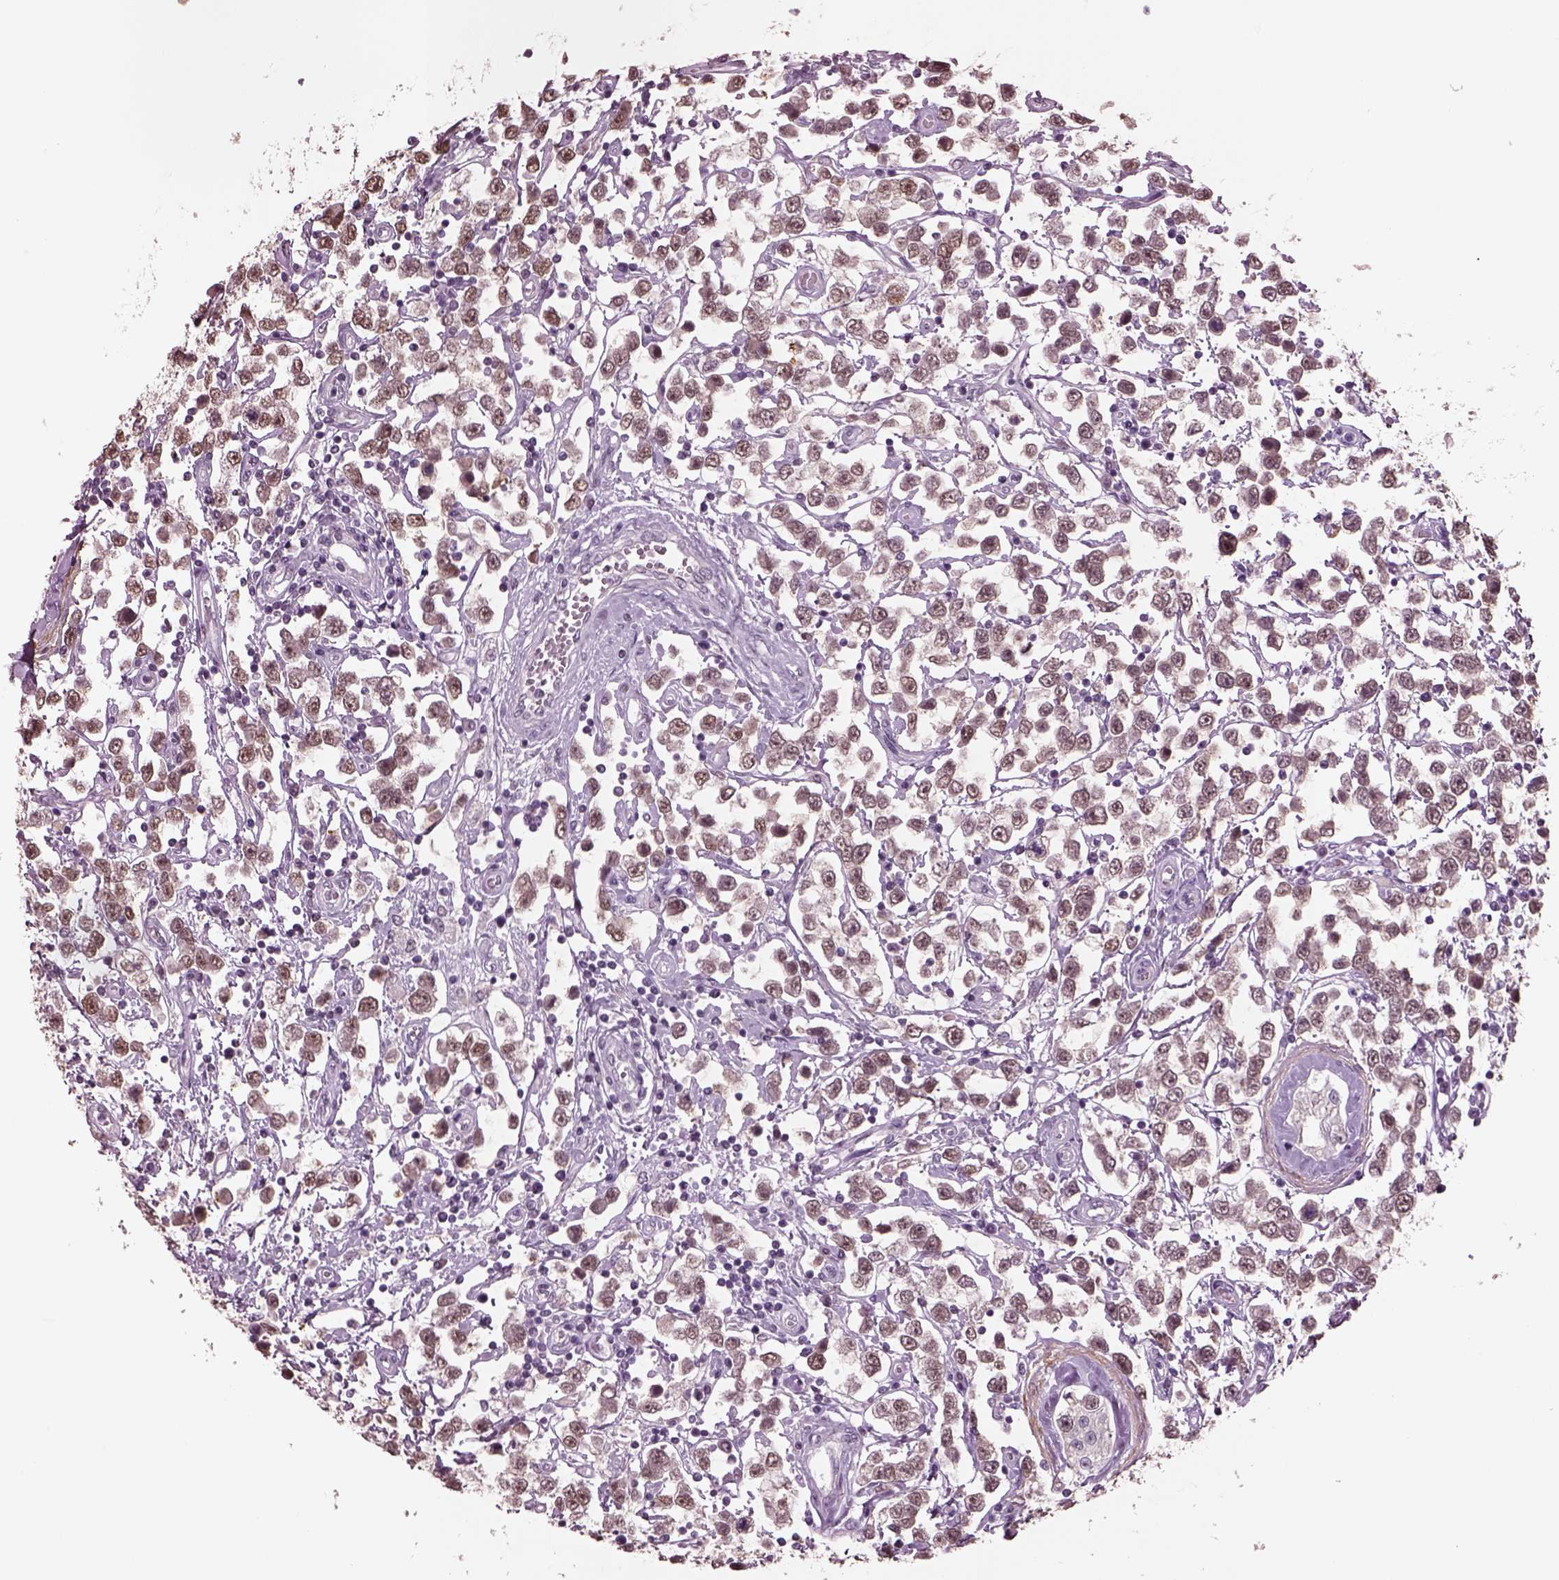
{"staining": {"intensity": "weak", "quantity": ">75%", "location": "nuclear"}, "tissue": "testis cancer", "cell_type": "Tumor cells", "image_type": "cancer", "snomed": [{"axis": "morphology", "description": "Seminoma, NOS"}, {"axis": "topography", "description": "Testis"}], "caption": "Seminoma (testis) tissue reveals weak nuclear staining in about >75% of tumor cells, visualized by immunohistochemistry.", "gene": "SEPHS1", "patient": {"sex": "male", "age": 34}}